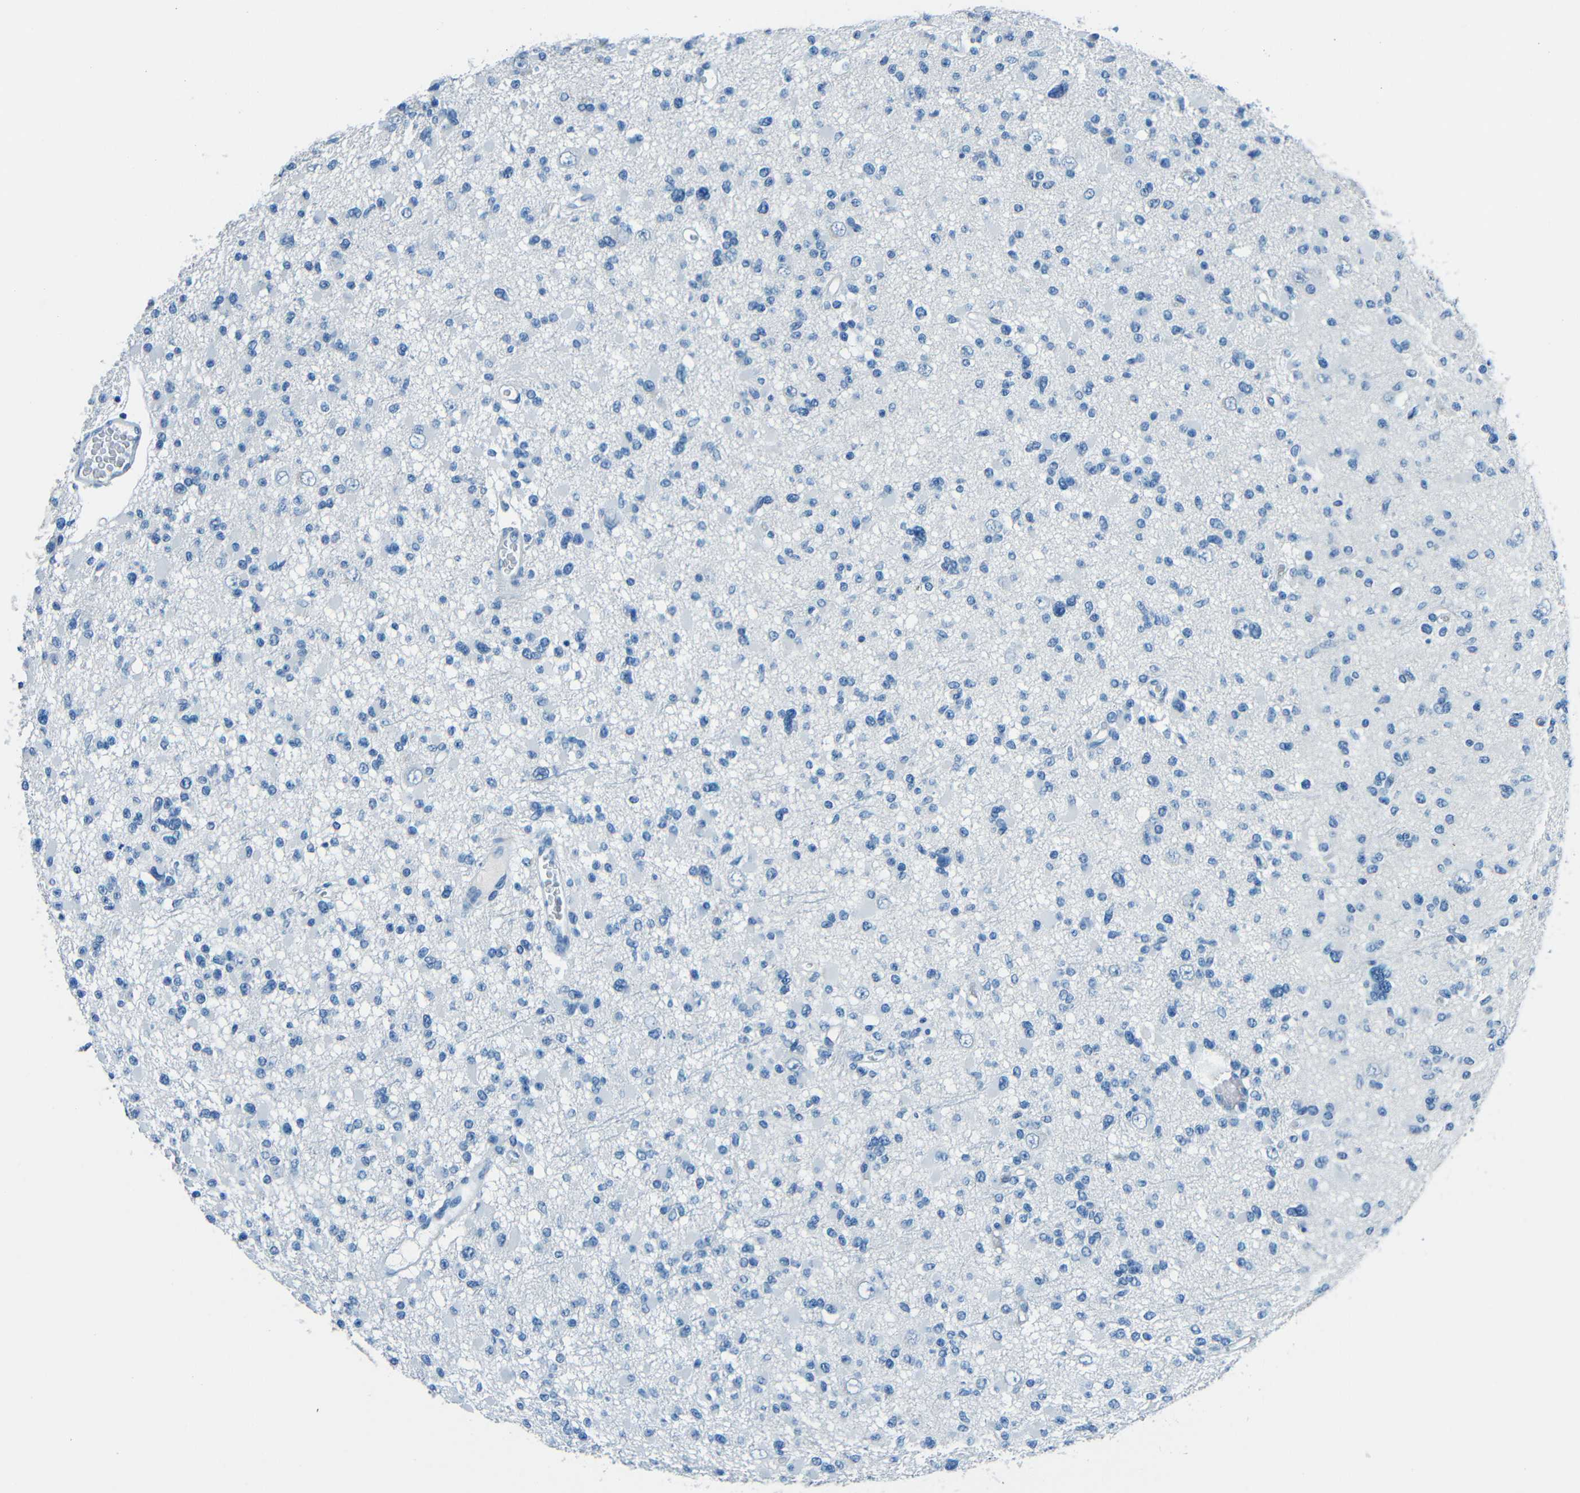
{"staining": {"intensity": "negative", "quantity": "none", "location": "none"}, "tissue": "glioma", "cell_type": "Tumor cells", "image_type": "cancer", "snomed": [{"axis": "morphology", "description": "Glioma, malignant, Low grade"}, {"axis": "topography", "description": "Brain"}], "caption": "Immunohistochemical staining of malignant low-grade glioma demonstrates no significant positivity in tumor cells.", "gene": "FBN2", "patient": {"sex": "female", "age": 22}}